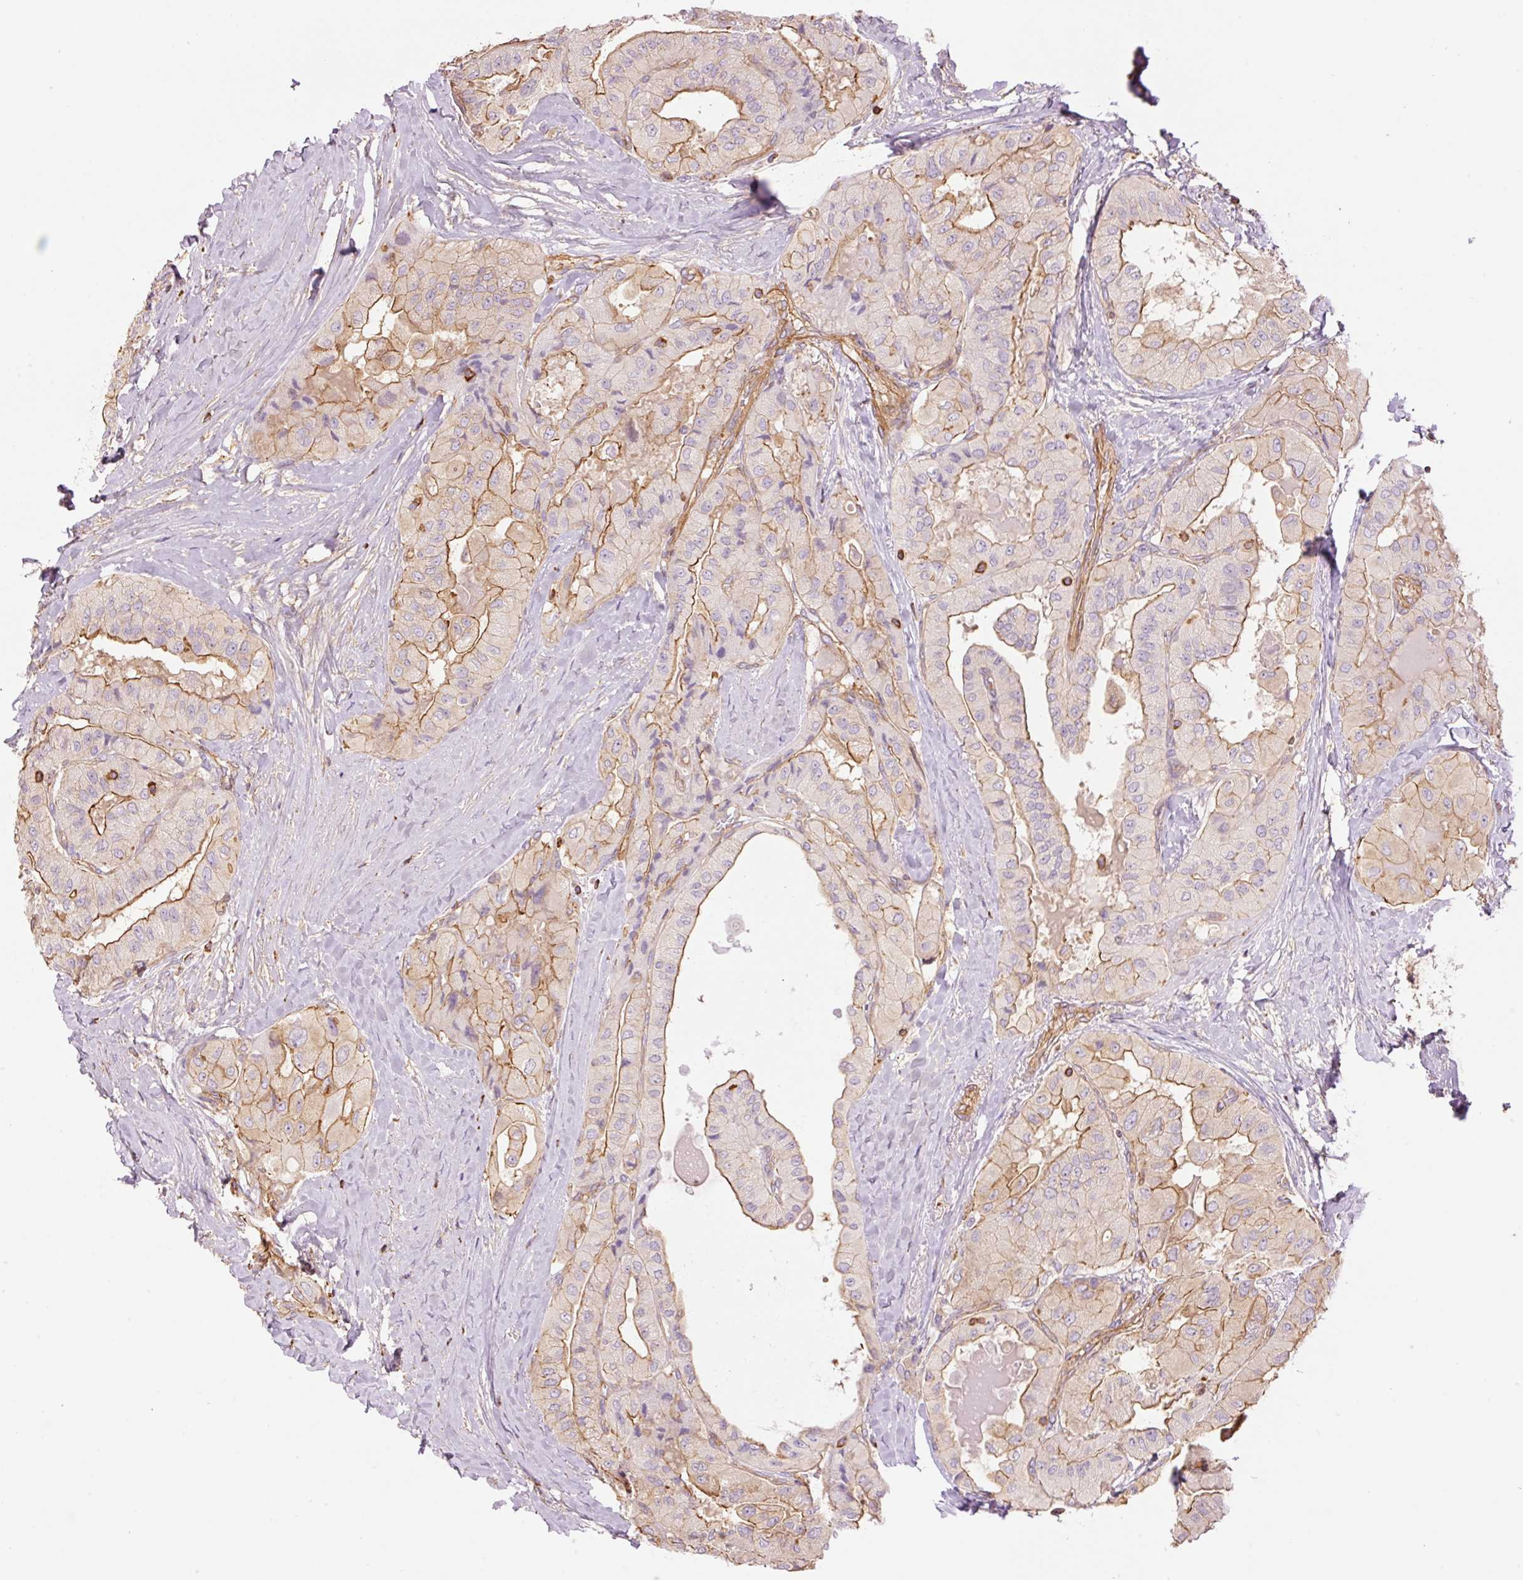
{"staining": {"intensity": "moderate", "quantity": "25%-75%", "location": "cytoplasmic/membranous"}, "tissue": "thyroid cancer", "cell_type": "Tumor cells", "image_type": "cancer", "snomed": [{"axis": "morphology", "description": "Normal tissue, NOS"}, {"axis": "morphology", "description": "Papillary adenocarcinoma, NOS"}, {"axis": "topography", "description": "Thyroid gland"}], "caption": "IHC staining of papillary adenocarcinoma (thyroid), which reveals medium levels of moderate cytoplasmic/membranous expression in about 25%-75% of tumor cells indicating moderate cytoplasmic/membranous protein positivity. The staining was performed using DAB (brown) for protein detection and nuclei were counterstained in hematoxylin (blue).", "gene": "PPP1R1B", "patient": {"sex": "female", "age": 59}}